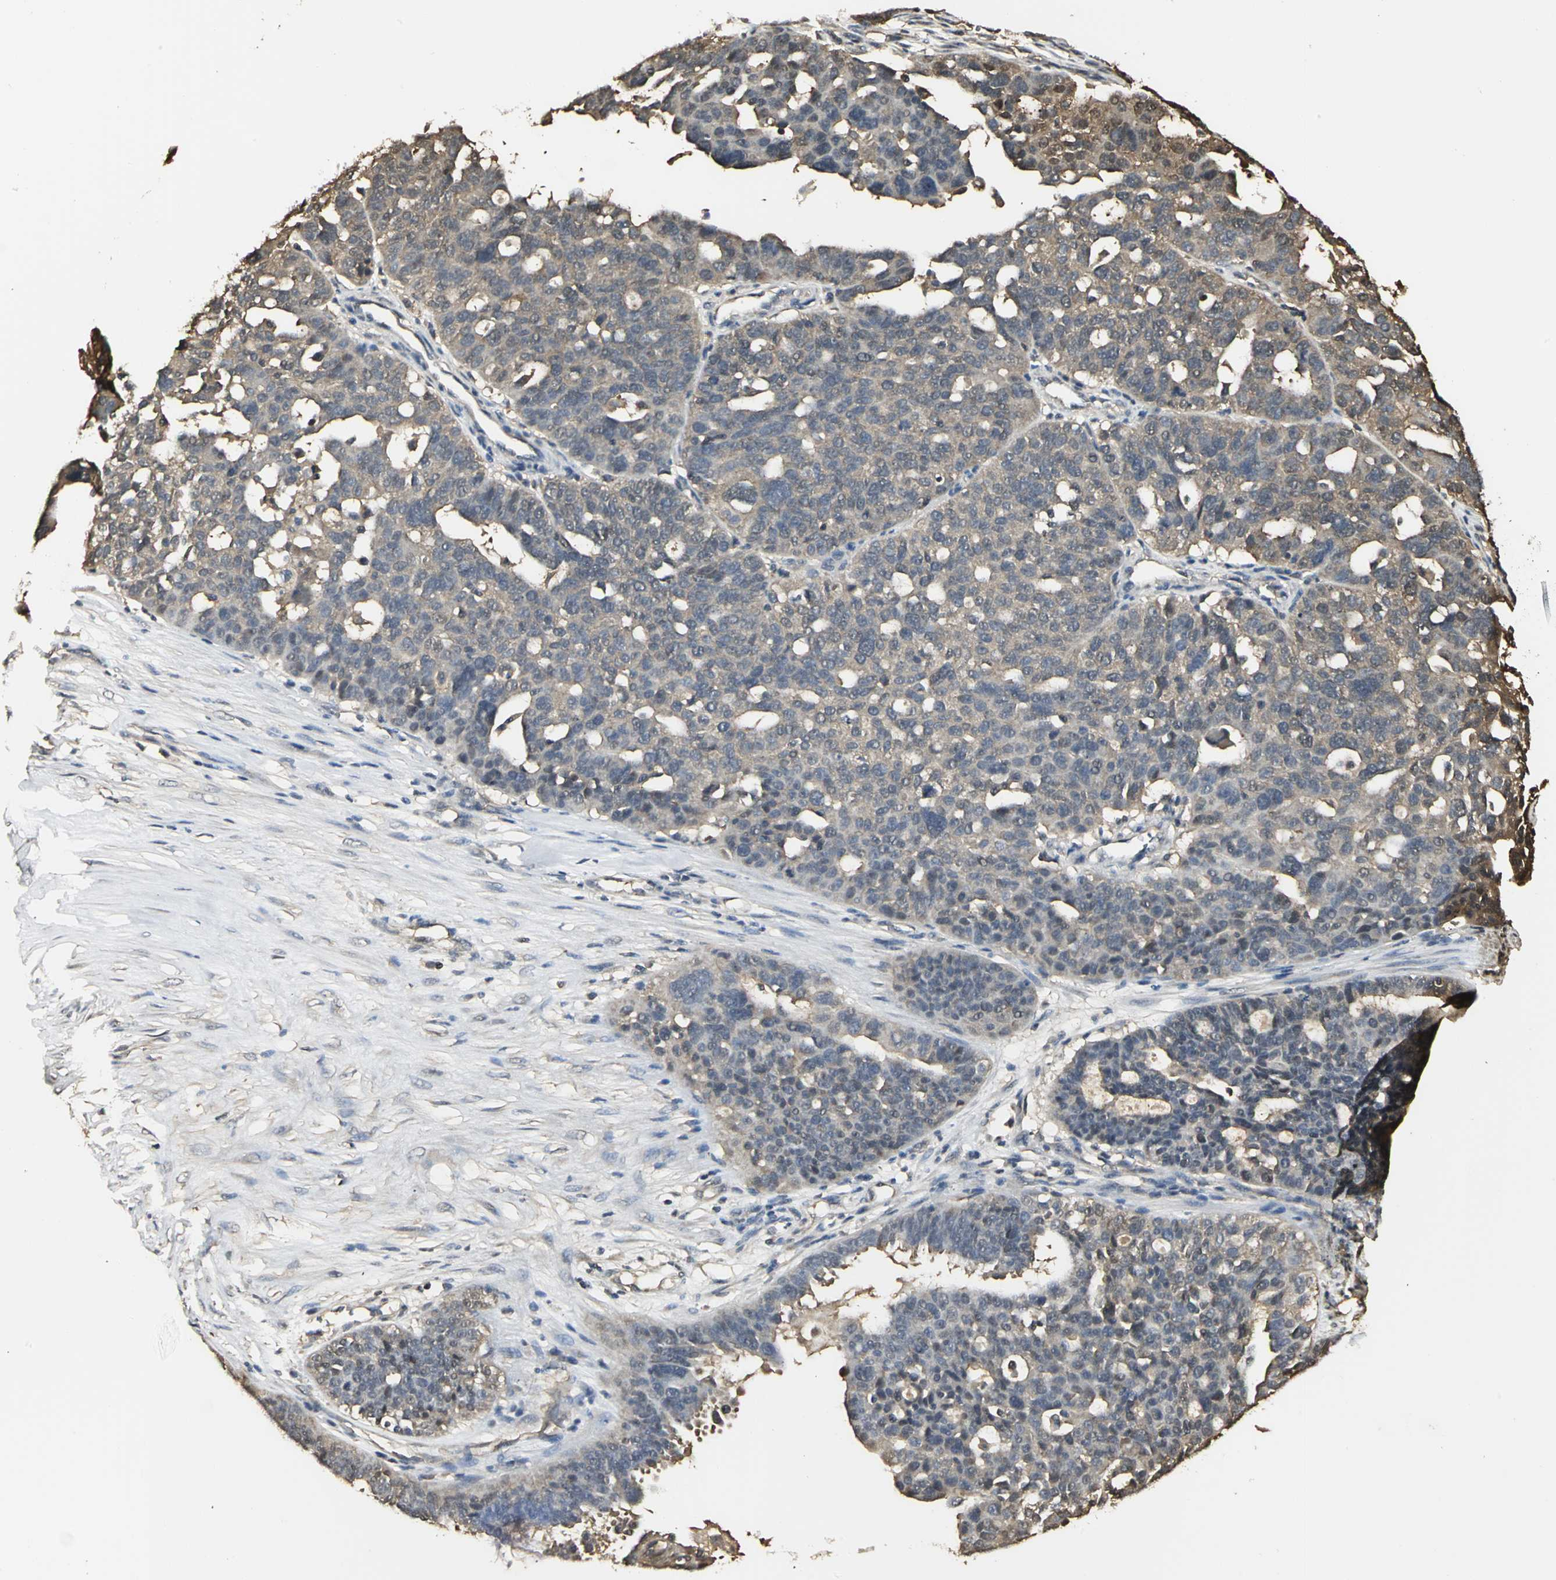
{"staining": {"intensity": "weak", "quantity": ">75%", "location": "cytoplasmic/membranous"}, "tissue": "ovarian cancer", "cell_type": "Tumor cells", "image_type": "cancer", "snomed": [{"axis": "morphology", "description": "Cystadenocarcinoma, serous, NOS"}, {"axis": "topography", "description": "Ovary"}], "caption": "An image showing weak cytoplasmic/membranous expression in about >75% of tumor cells in ovarian cancer (serous cystadenocarcinoma), as visualized by brown immunohistochemical staining.", "gene": "PARK7", "patient": {"sex": "female", "age": 59}}